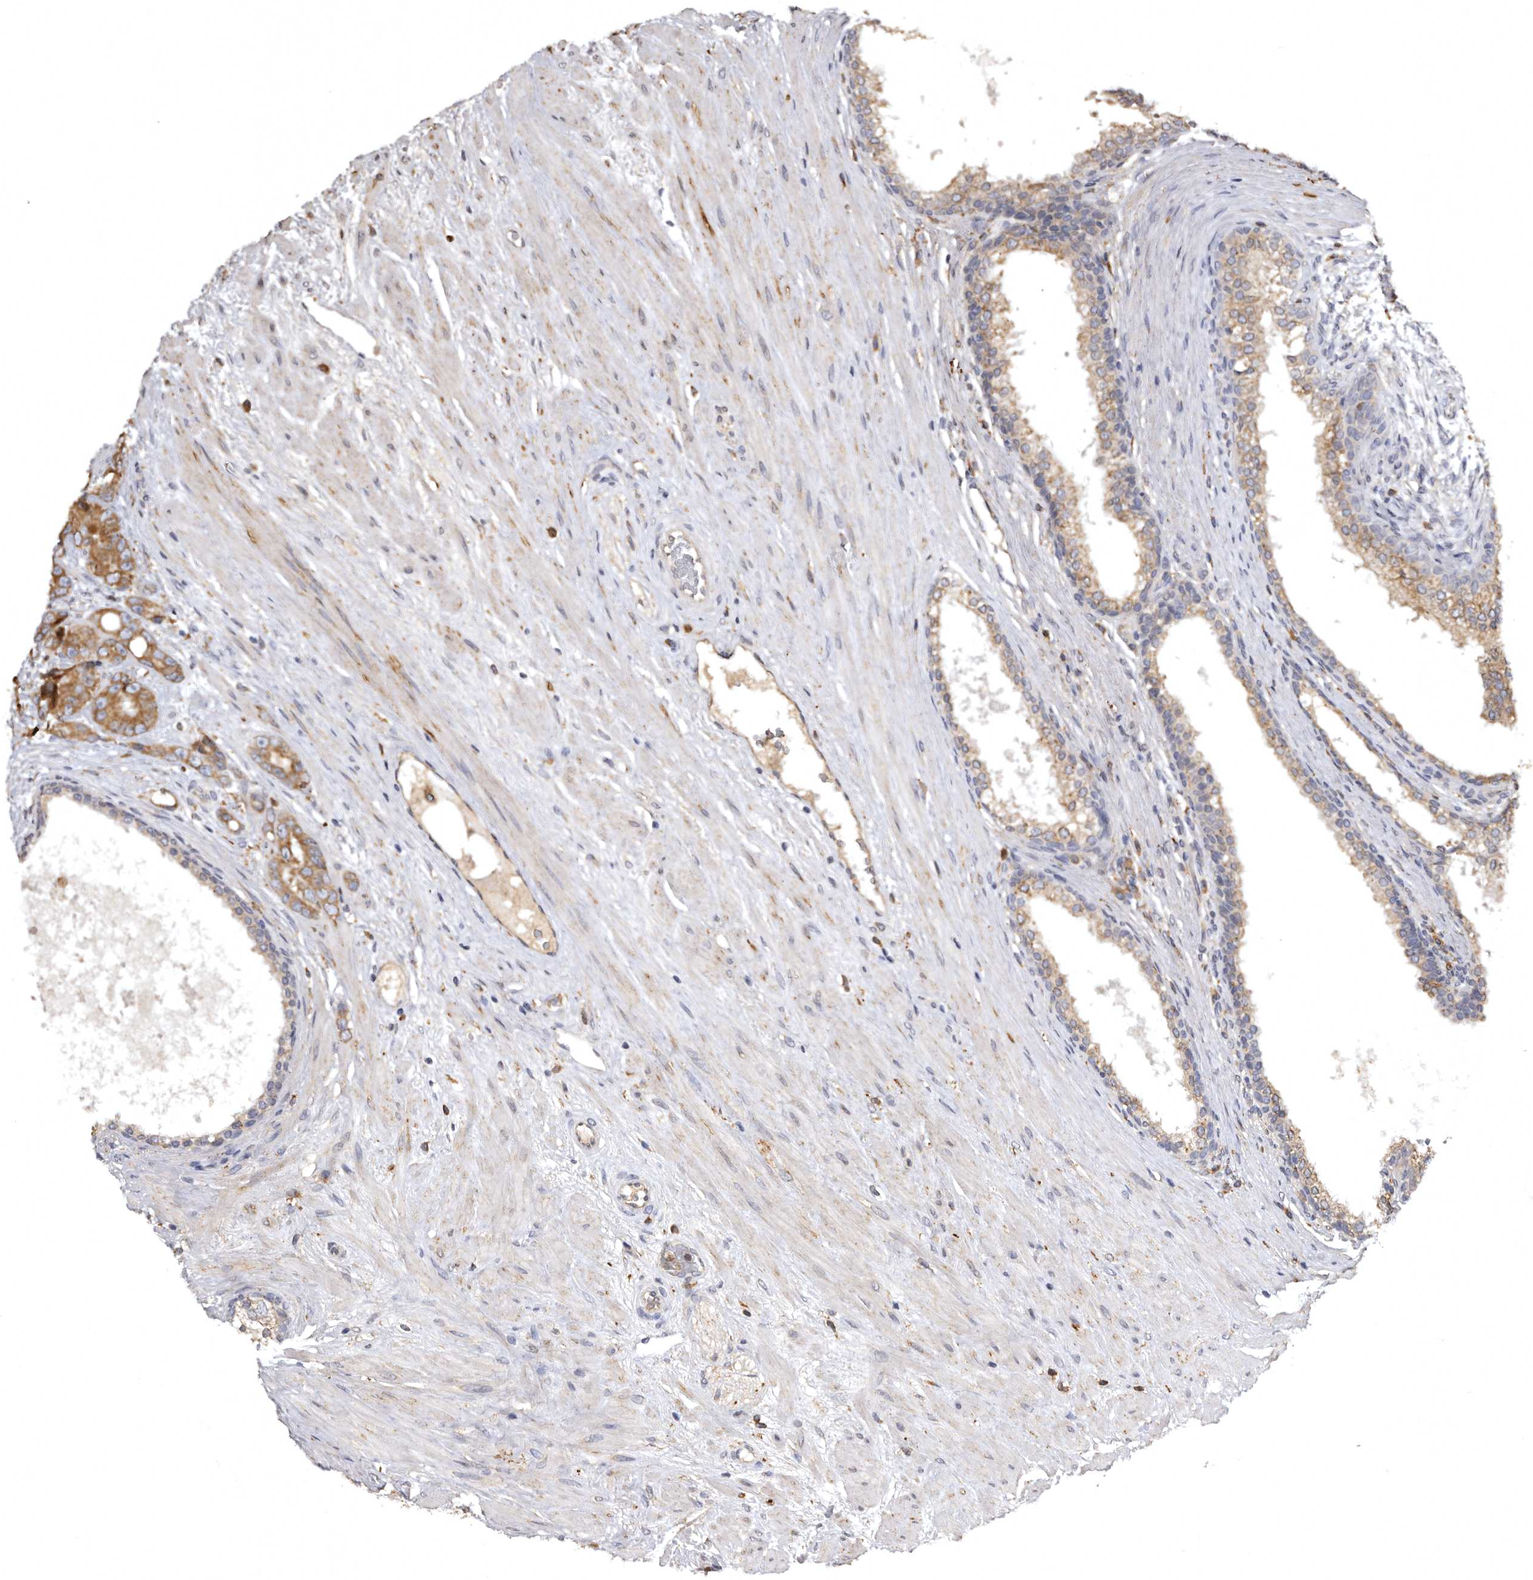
{"staining": {"intensity": "moderate", "quantity": "25%-75%", "location": "cytoplasmic/membranous"}, "tissue": "prostate cancer", "cell_type": "Tumor cells", "image_type": "cancer", "snomed": [{"axis": "morphology", "description": "Adenocarcinoma, High grade"}, {"axis": "topography", "description": "Prostate"}], "caption": "Protein staining reveals moderate cytoplasmic/membranous expression in approximately 25%-75% of tumor cells in adenocarcinoma (high-grade) (prostate).", "gene": "INKA2", "patient": {"sex": "male", "age": 56}}